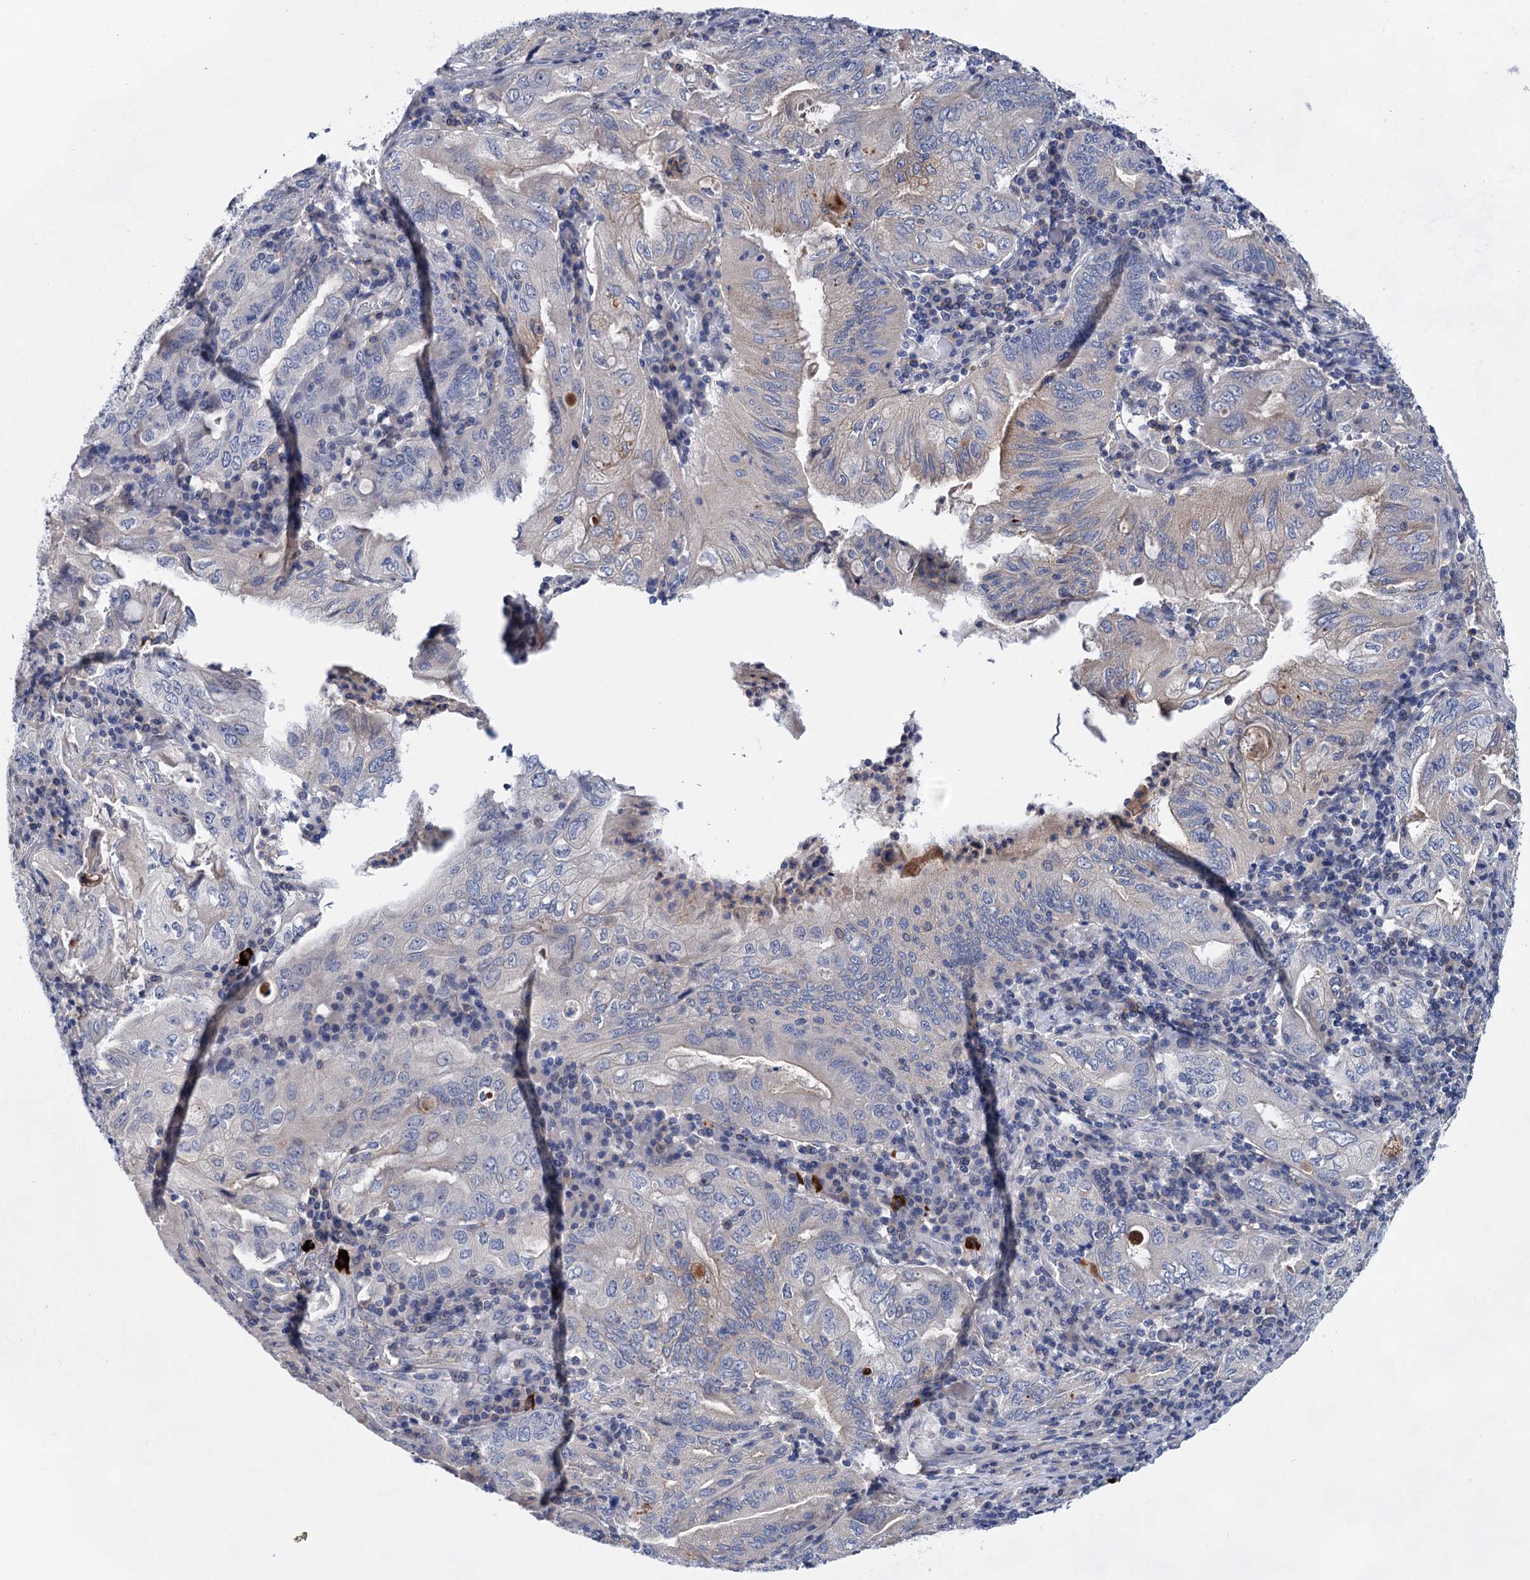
{"staining": {"intensity": "weak", "quantity": "<25%", "location": "cytoplasmic/membranous"}, "tissue": "stomach cancer", "cell_type": "Tumor cells", "image_type": "cancer", "snomed": [{"axis": "morphology", "description": "Normal tissue, NOS"}, {"axis": "morphology", "description": "Adenocarcinoma, NOS"}, {"axis": "topography", "description": "Esophagus"}, {"axis": "topography", "description": "Stomach, upper"}, {"axis": "topography", "description": "Peripheral nerve tissue"}], "caption": "An immunohistochemistry (IHC) micrograph of stomach cancer is shown. There is no staining in tumor cells of stomach cancer.", "gene": "MORN3", "patient": {"sex": "male", "age": 62}}